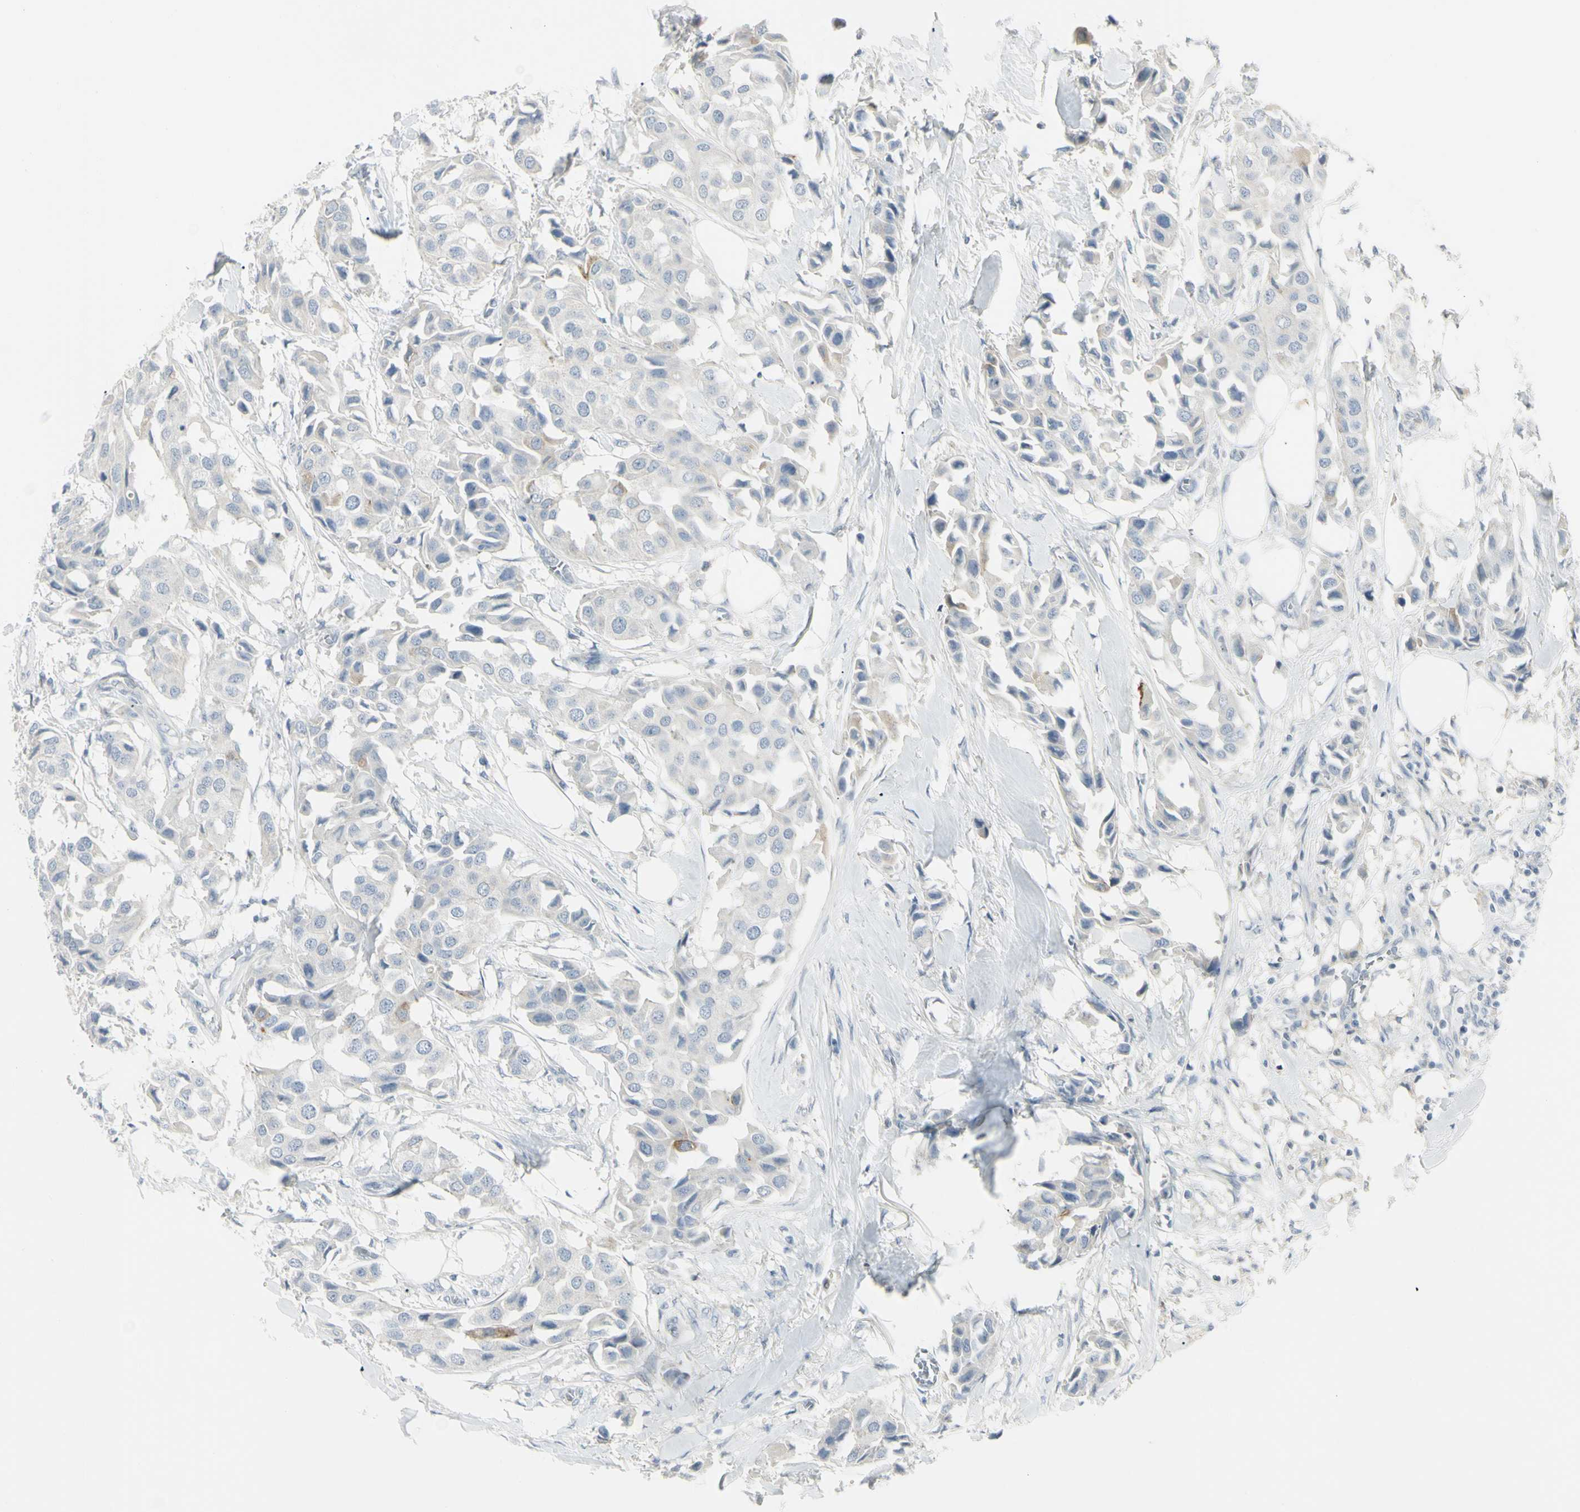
{"staining": {"intensity": "negative", "quantity": "none", "location": "none"}, "tissue": "breast cancer", "cell_type": "Tumor cells", "image_type": "cancer", "snomed": [{"axis": "morphology", "description": "Duct carcinoma"}, {"axis": "topography", "description": "Breast"}], "caption": "An immunohistochemistry (IHC) image of breast cancer is shown. There is no staining in tumor cells of breast cancer. (DAB (3,3'-diaminobenzidine) immunohistochemistry with hematoxylin counter stain).", "gene": "PIP", "patient": {"sex": "female", "age": 80}}